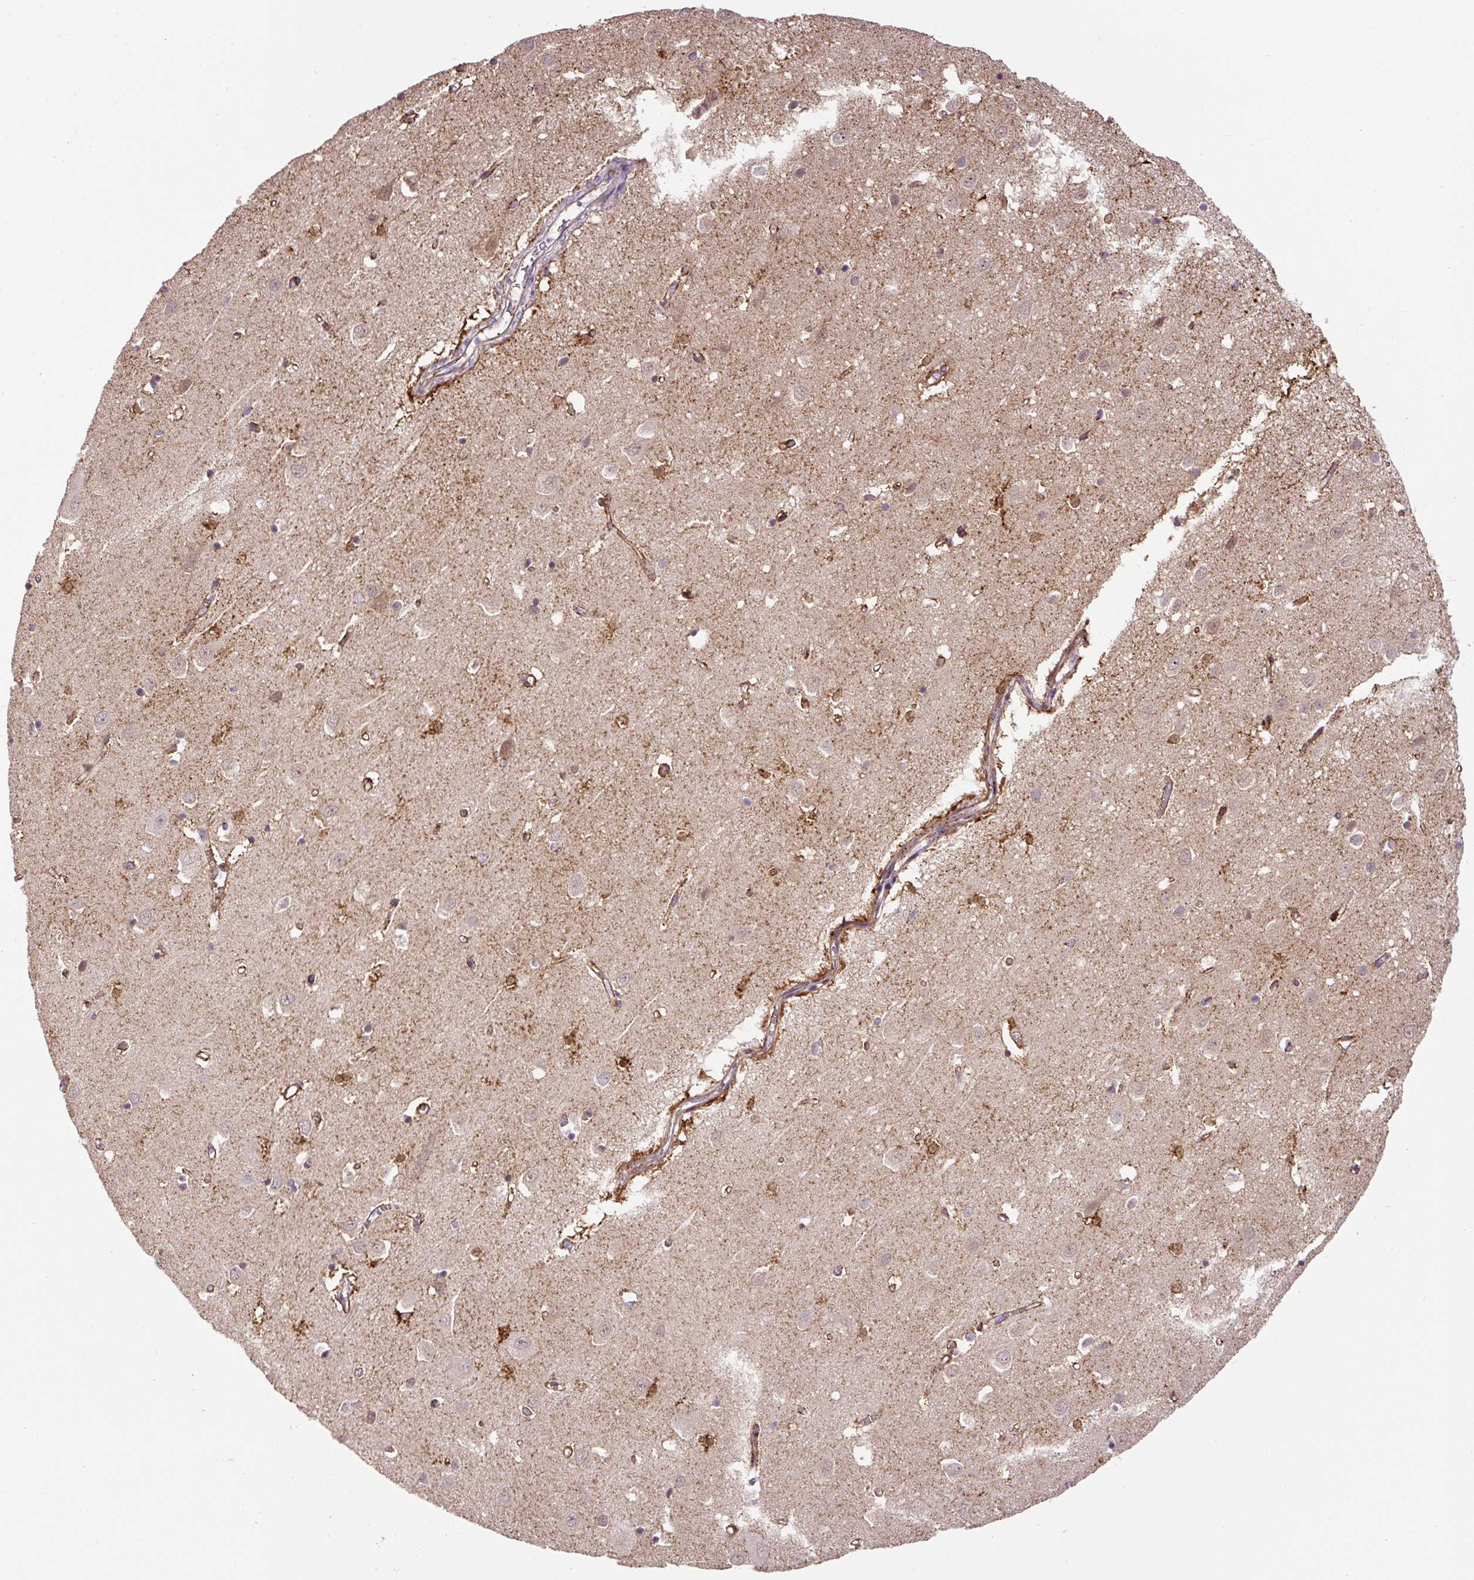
{"staining": {"intensity": "moderate", "quantity": ">75%", "location": "cytoplasmic/membranous"}, "tissue": "cerebral cortex", "cell_type": "Endothelial cells", "image_type": "normal", "snomed": [{"axis": "morphology", "description": "Normal tissue, NOS"}, {"axis": "topography", "description": "Cerebral cortex"}], "caption": "Immunohistochemistry of unremarkable human cerebral cortex exhibits medium levels of moderate cytoplasmic/membranous expression in approximately >75% of endothelial cells. (DAB (3,3'-diaminobenzidine) IHC with brightfield microscopy, high magnification).", "gene": "RNF170", "patient": {"sex": "male", "age": 70}}